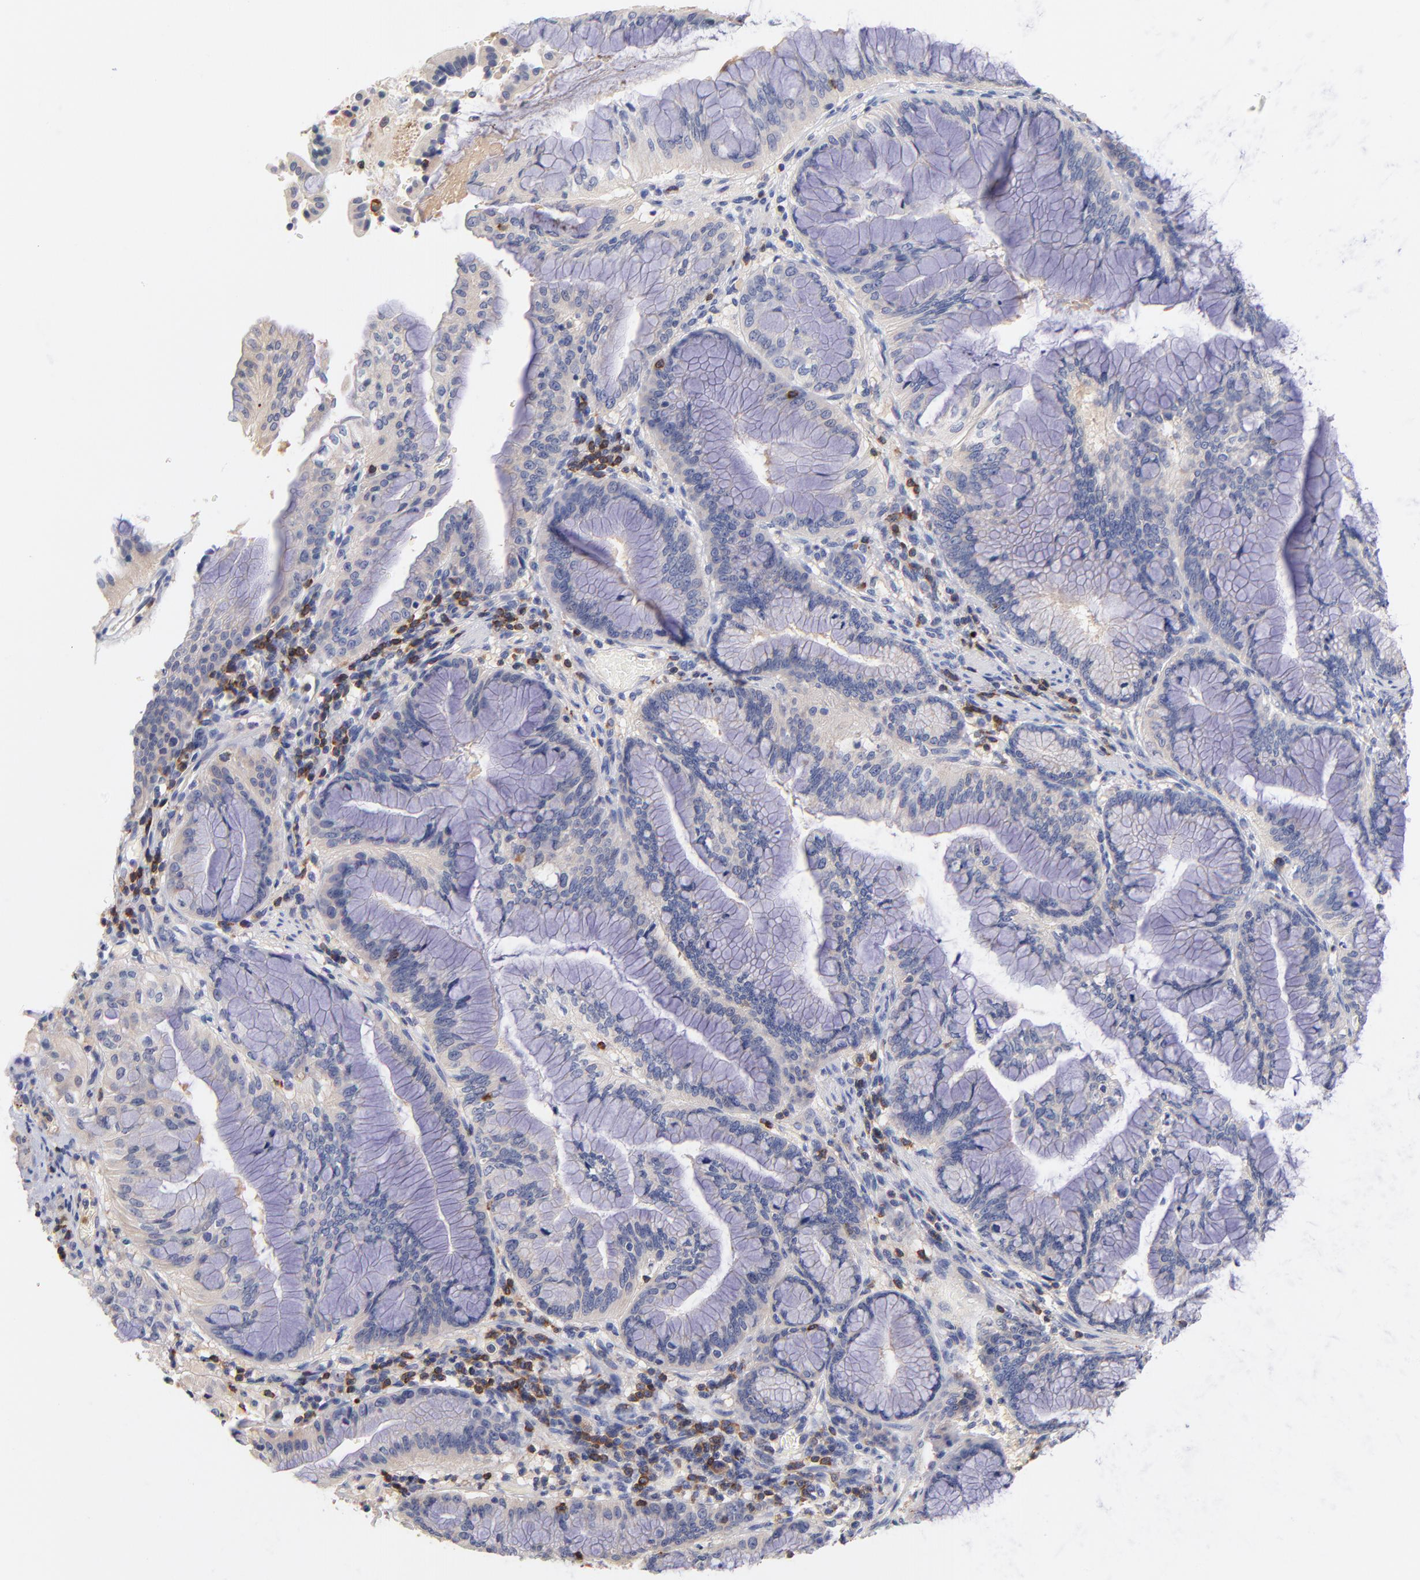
{"staining": {"intensity": "negative", "quantity": "none", "location": "none"}, "tissue": "pancreatic cancer", "cell_type": "Tumor cells", "image_type": "cancer", "snomed": [{"axis": "morphology", "description": "Adenocarcinoma, NOS"}, {"axis": "topography", "description": "Pancreas"}], "caption": "This is an immunohistochemistry image of human adenocarcinoma (pancreatic). There is no positivity in tumor cells.", "gene": "KREMEN2", "patient": {"sex": "female", "age": 64}}